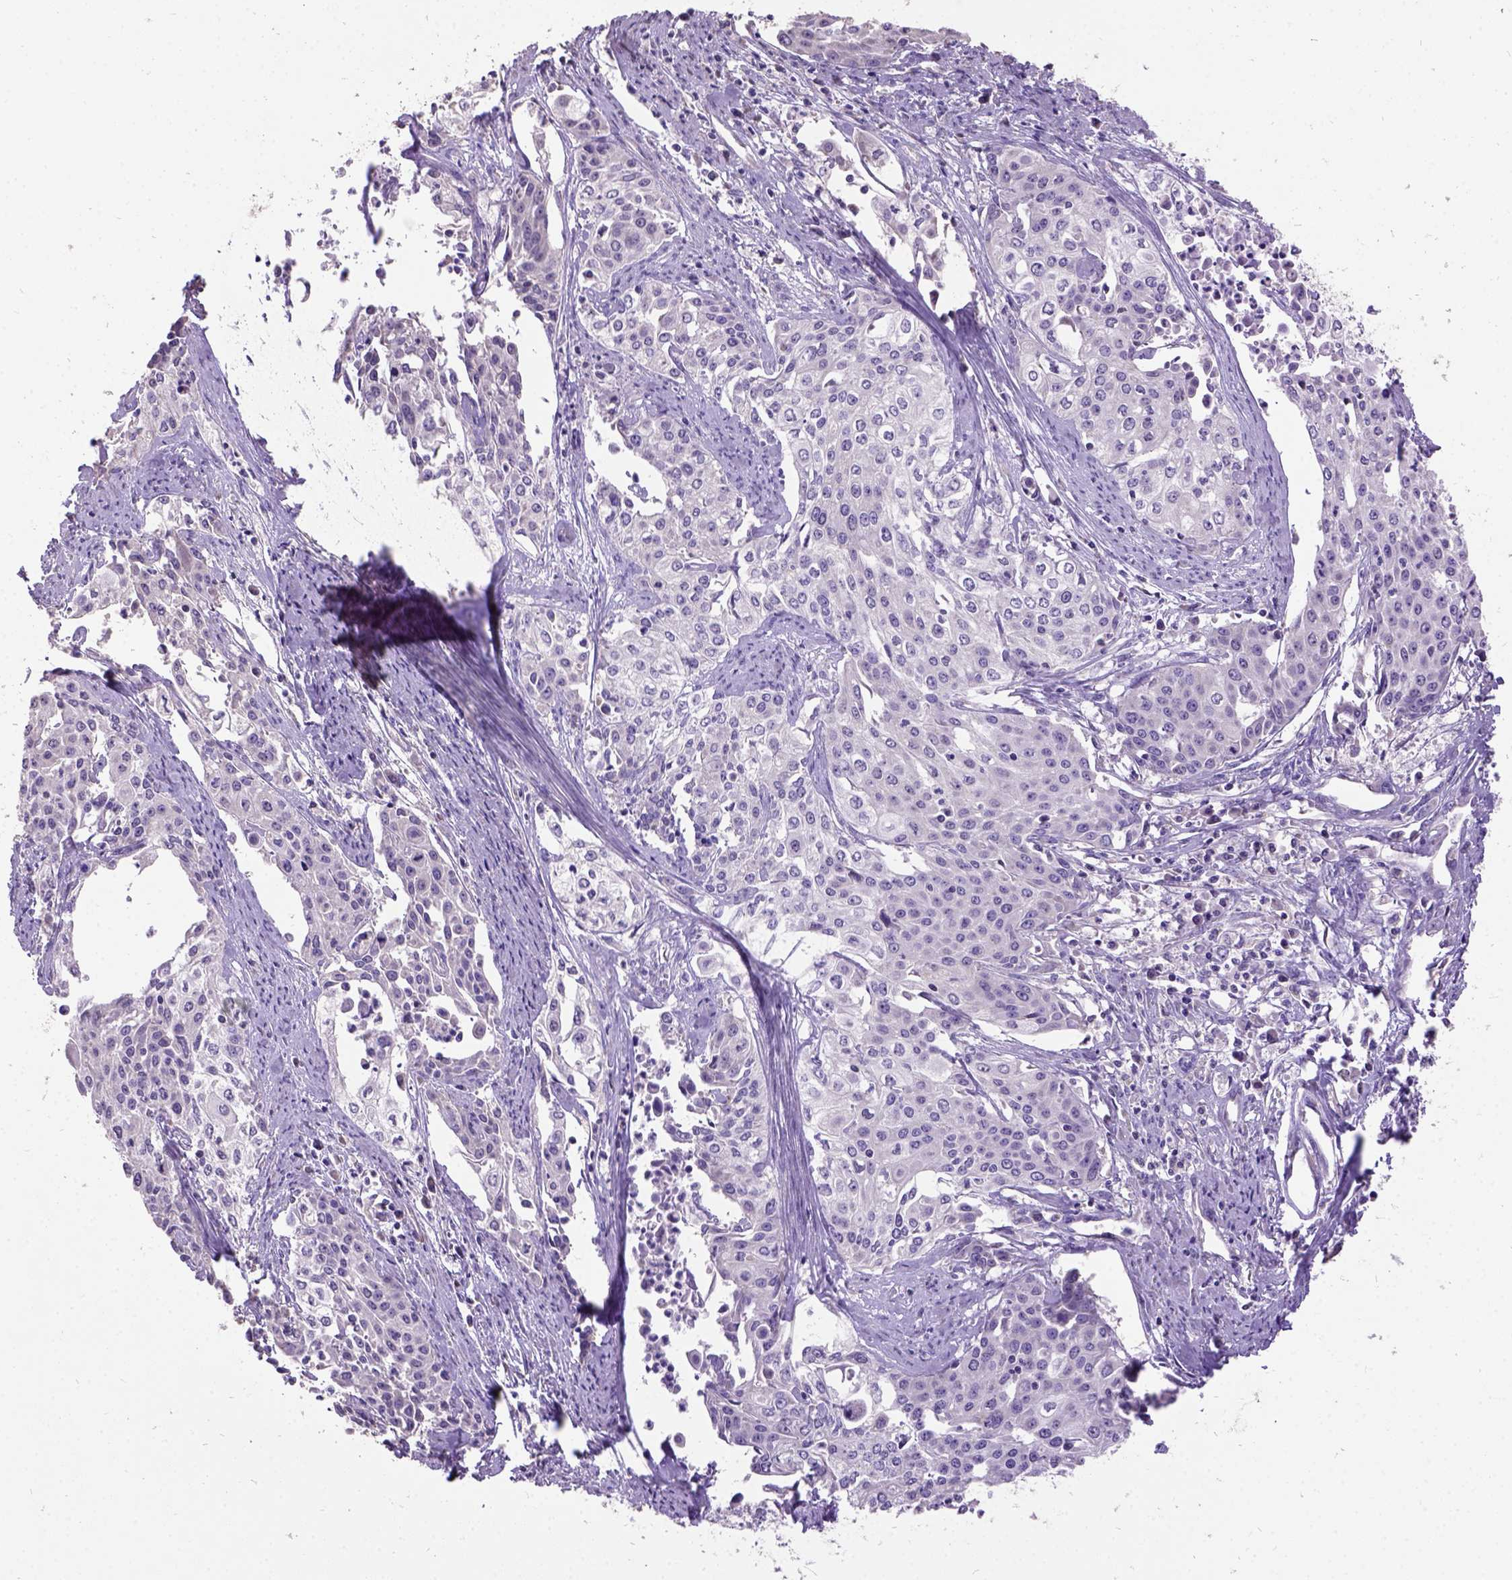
{"staining": {"intensity": "negative", "quantity": "none", "location": "none"}, "tissue": "cervical cancer", "cell_type": "Tumor cells", "image_type": "cancer", "snomed": [{"axis": "morphology", "description": "Squamous cell carcinoma, NOS"}, {"axis": "topography", "description": "Cervix"}], "caption": "Immunohistochemistry of cervical squamous cell carcinoma exhibits no staining in tumor cells.", "gene": "DQX1", "patient": {"sex": "female", "age": 39}}